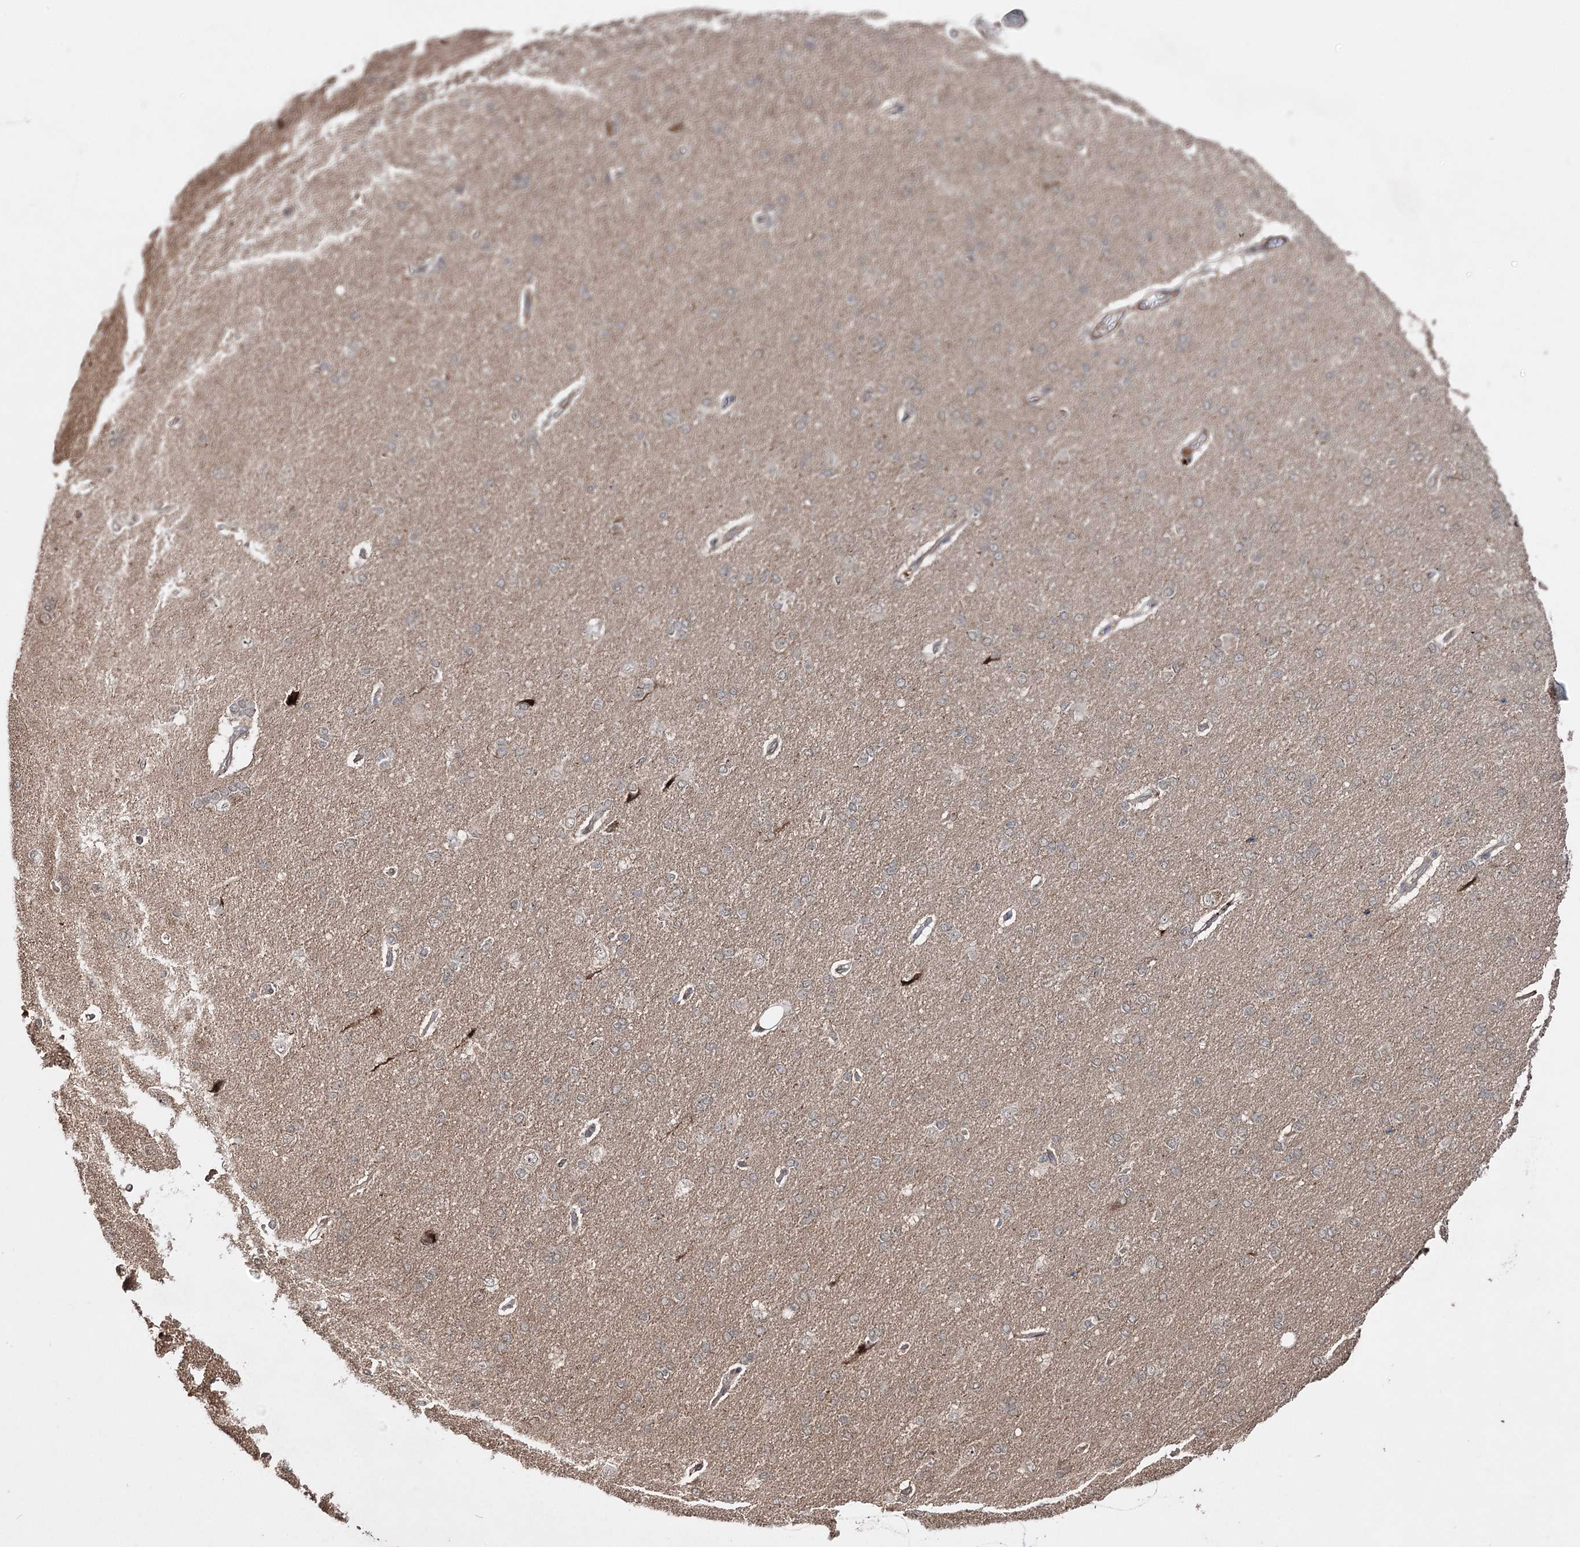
{"staining": {"intensity": "weak", "quantity": ">75%", "location": "cytoplasmic/membranous"}, "tissue": "cerebral cortex", "cell_type": "Endothelial cells", "image_type": "normal", "snomed": [{"axis": "morphology", "description": "Normal tissue, NOS"}, {"axis": "topography", "description": "Cerebral cortex"}], "caption": "Protein positivity by immunohistochemistry (IHC) exhibits weak cytoplasmic/membranous expression in about >75% of endothelial cells in benign cerebral cortex.", "gene": "CPNE8", "patient": {"sex": "male", "age": 62}}